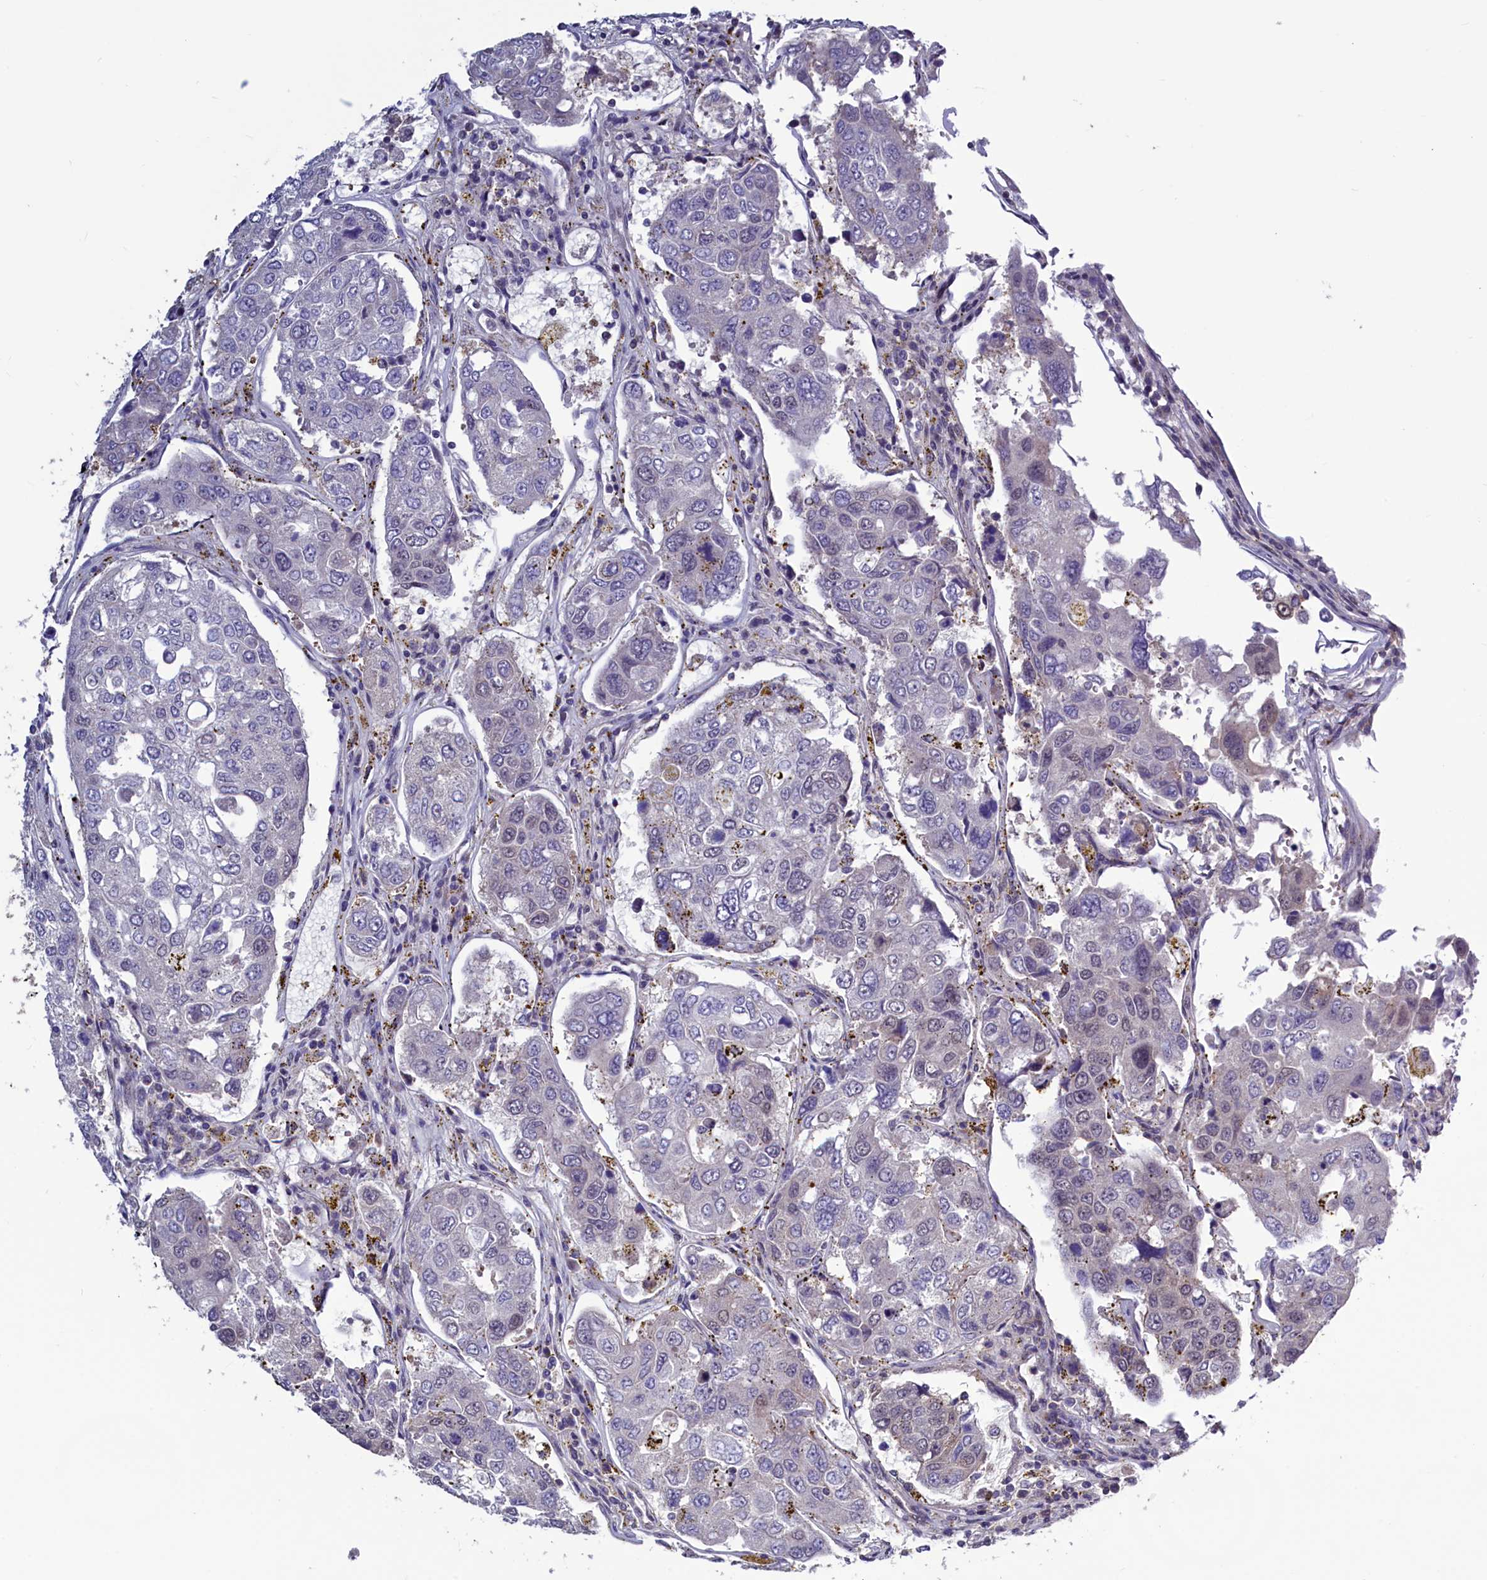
{"staining": {"intensity": "negative", "quantity": "none", "location": "none"}, "tissue": "urothelial cancer", "cell_type": "Tumor cells", "image_type": "cancer", "snomed": [{"axis": "morphology", "description": "Urothelial carcinoma, High grade"}, {"axis": "topography", "description": "Lymph node"}, {"axis": "topography", "description": "Urinary bladder"}], "caption": "Immunohistochemistry histopathology image of neoplastic tissue: high-grade urothelial carcinoma stained with DAB demonstrates no significant protein staining in tumor cells. (Immunohistochemistry, brightfield microscopy, high magnification).", "gene": "SEC24C", "patient": {"sex": "male", "age": 51}}